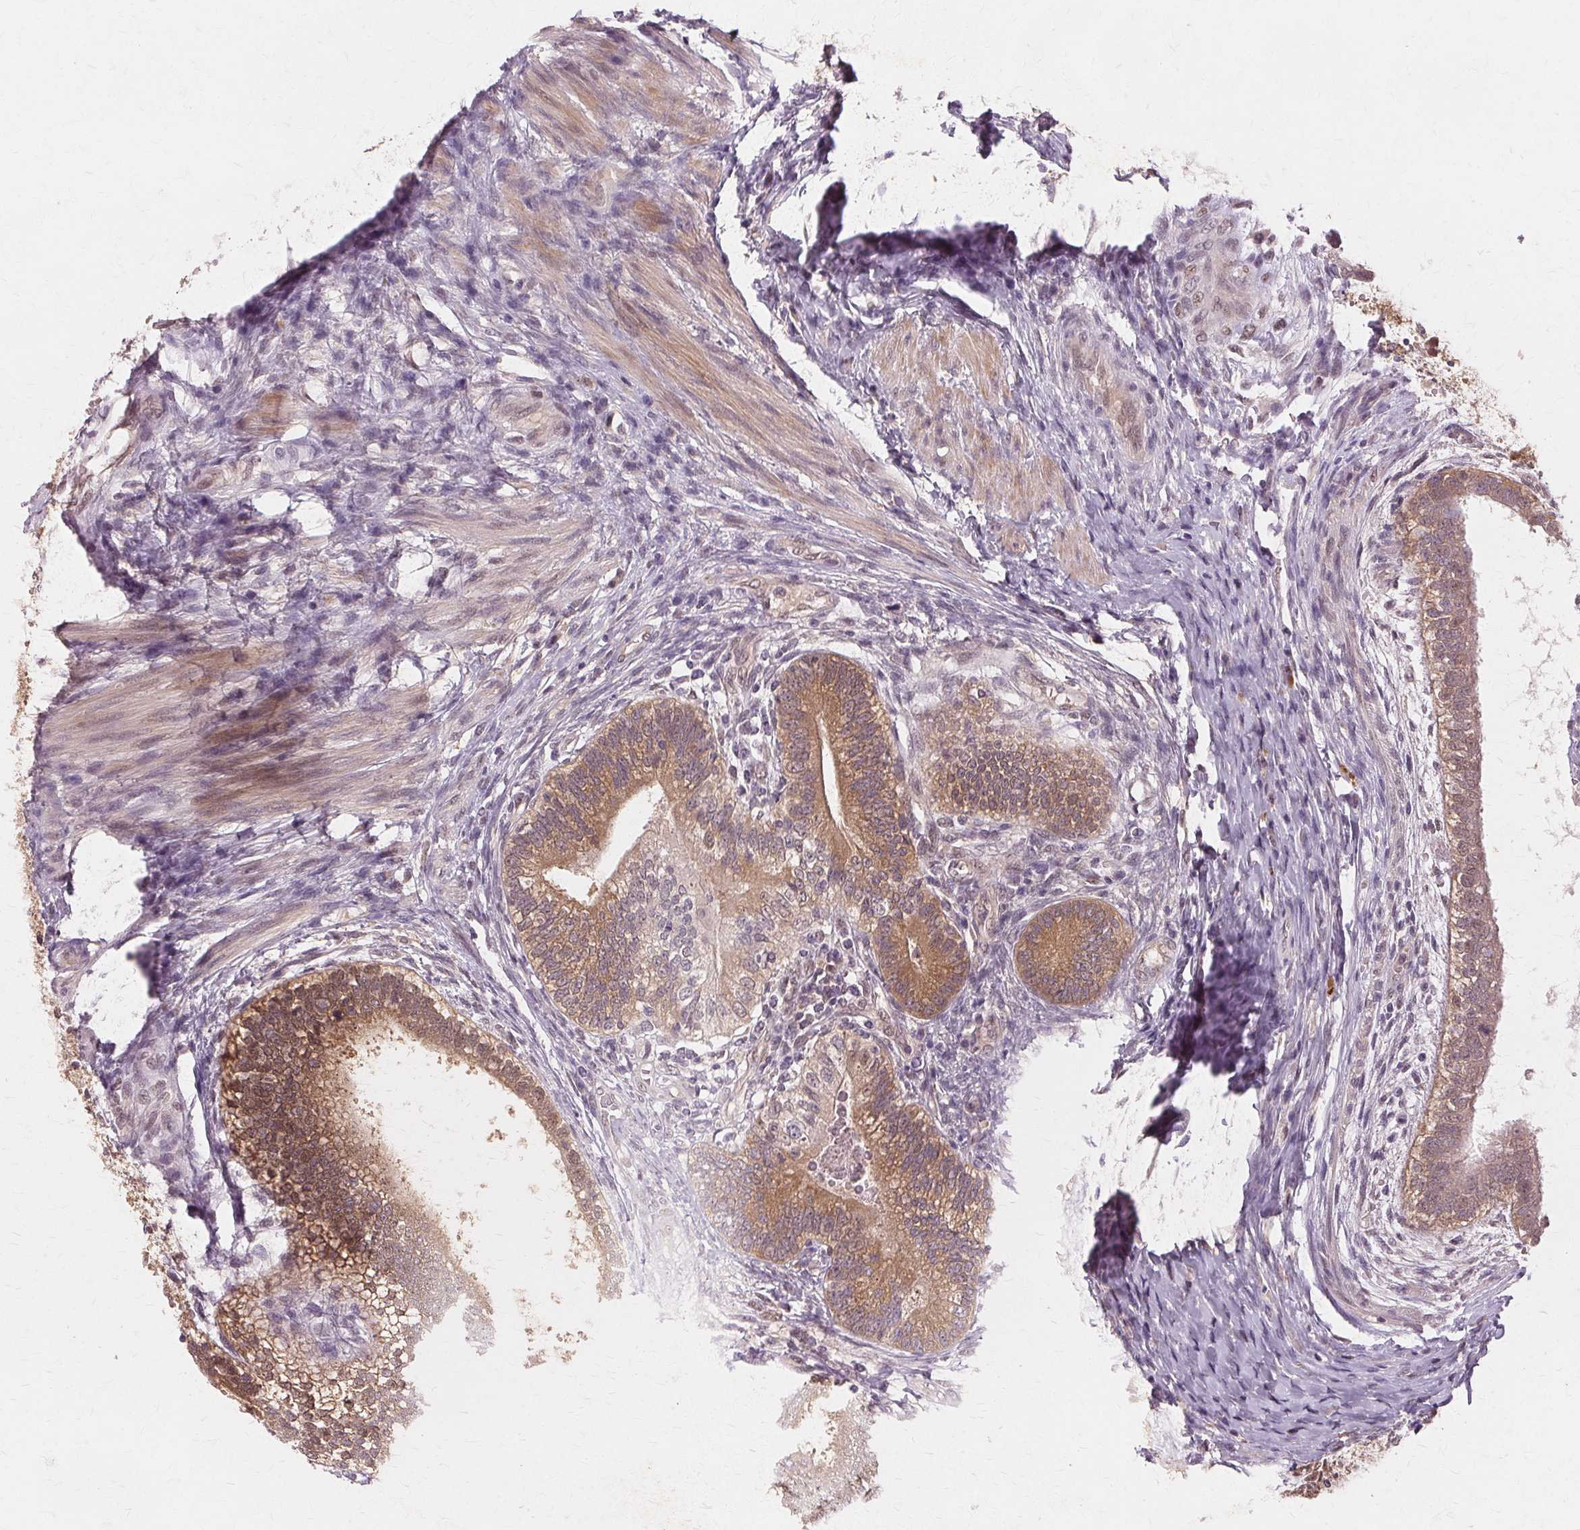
{"staining": {"intensity": "moderate", "quantity": "25%-75%", "location": "cytoplasmic/membranous"}, "tissue": "testis cancer", "cell_type": "Tumor cells", "image_type": "cancer", "snomed": [{"axis": "morphology", "description": "Carcinoma, Embryonal, NOS"}, {"axis": "topography", "description": "Testis"}], "caption": "Immunohistochemistry (DAB (3,3'-diaminobenzidine)) staining of human testis cancer (embryonal carcinoma) shows moderate cytoplasmic/membranous protein expression in about 25%-75% of tumor cells.", "gene": "PRMT5", "patient": {"sex": "male", "age": 26}}